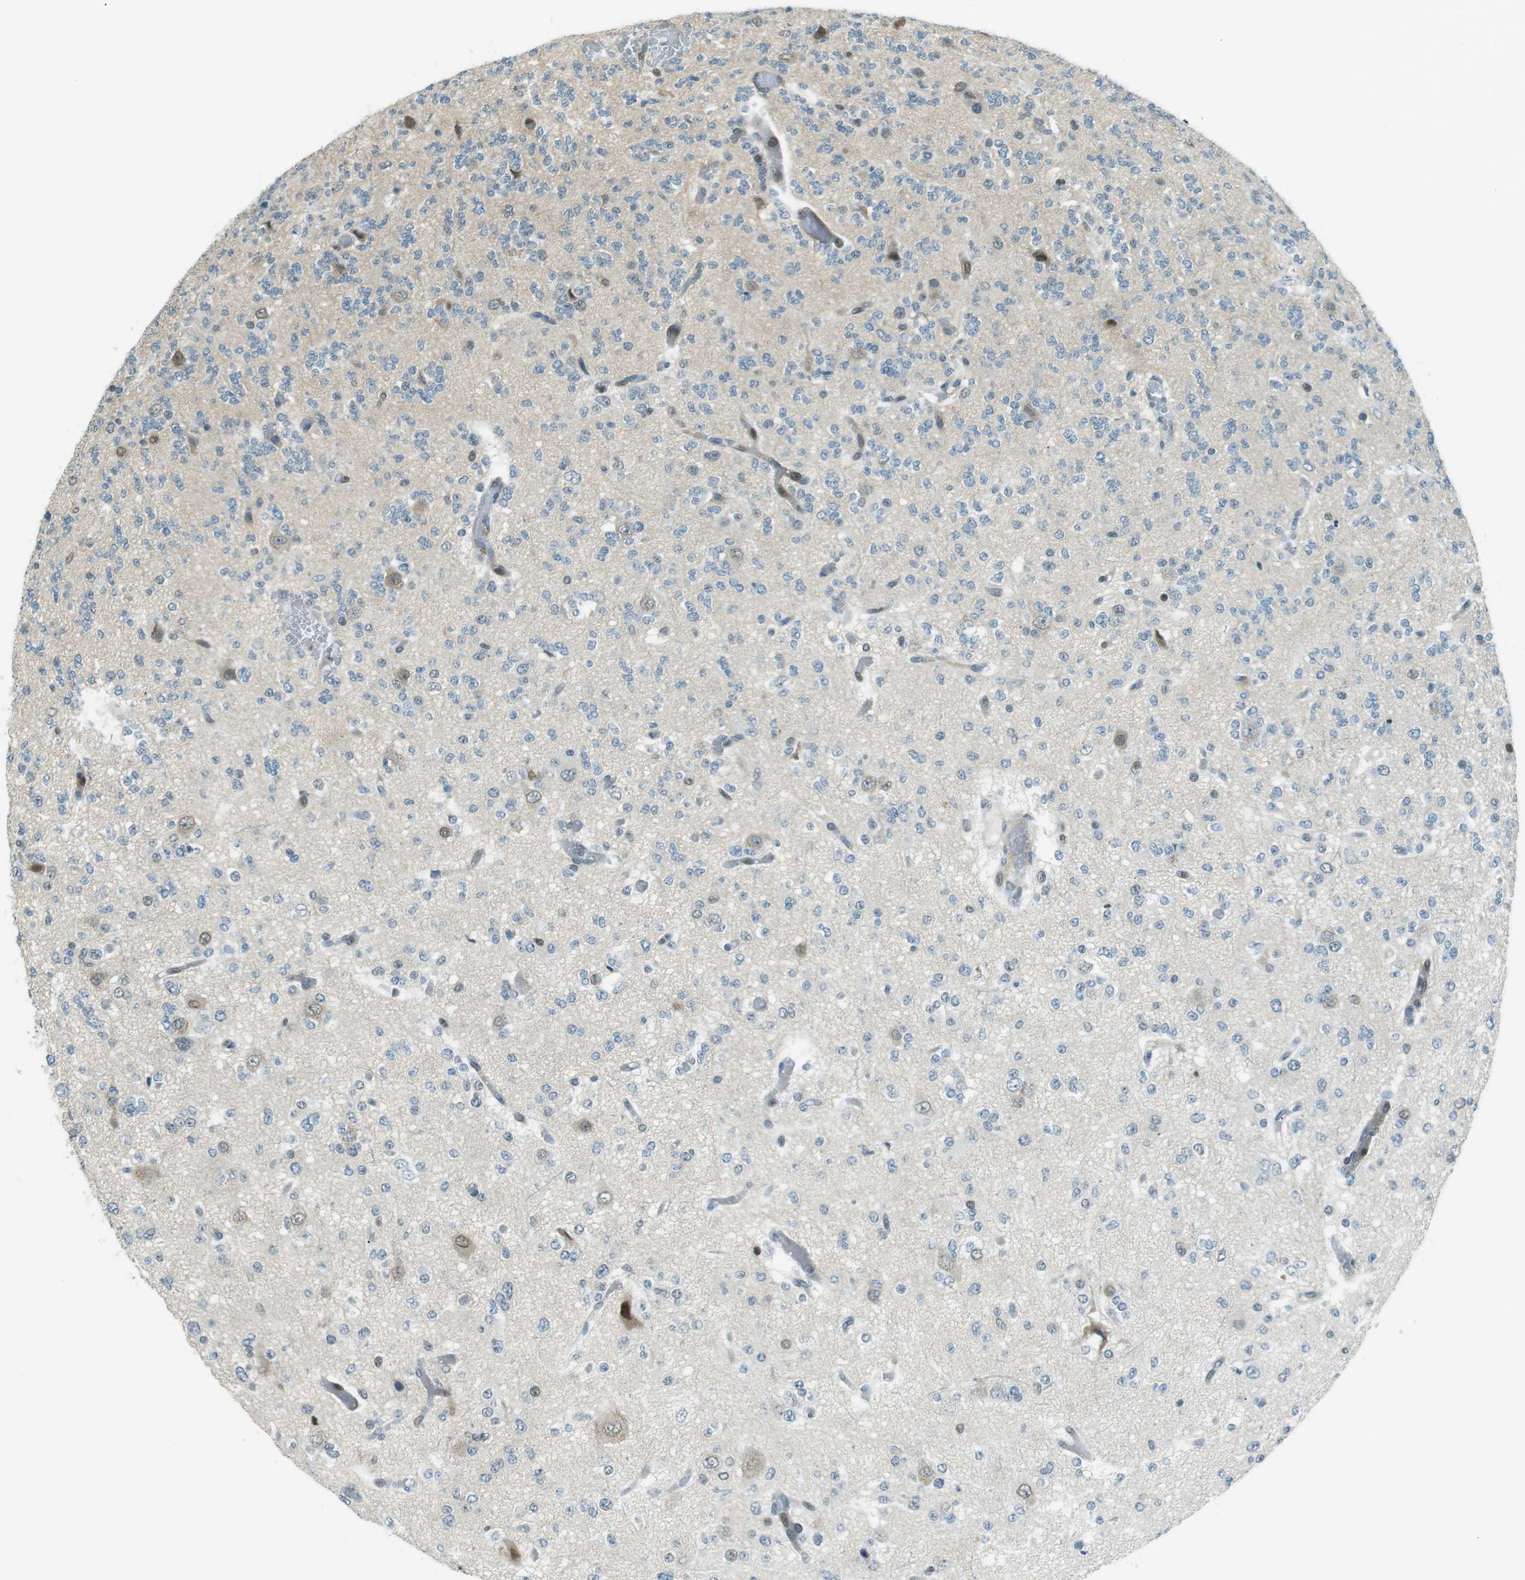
{"staining": {"intensity": "negative", "quantity": "none", "location": "none"}, "tissue": "glioma", "cell_type": "Tumor cells", "image_type": "cancer", "snomed": [{"axis": "morphology", "description": "Glioma, malignant, Low grade"}, {"axis": "topography", "description": "Brain"}], "caption": "Tumor cells show no significant staining in glioma. (DAB immunohistochemistry (IHC), high magnification).", "gene": "PJA1", "patient": {"sex": "male", "age": 38}}